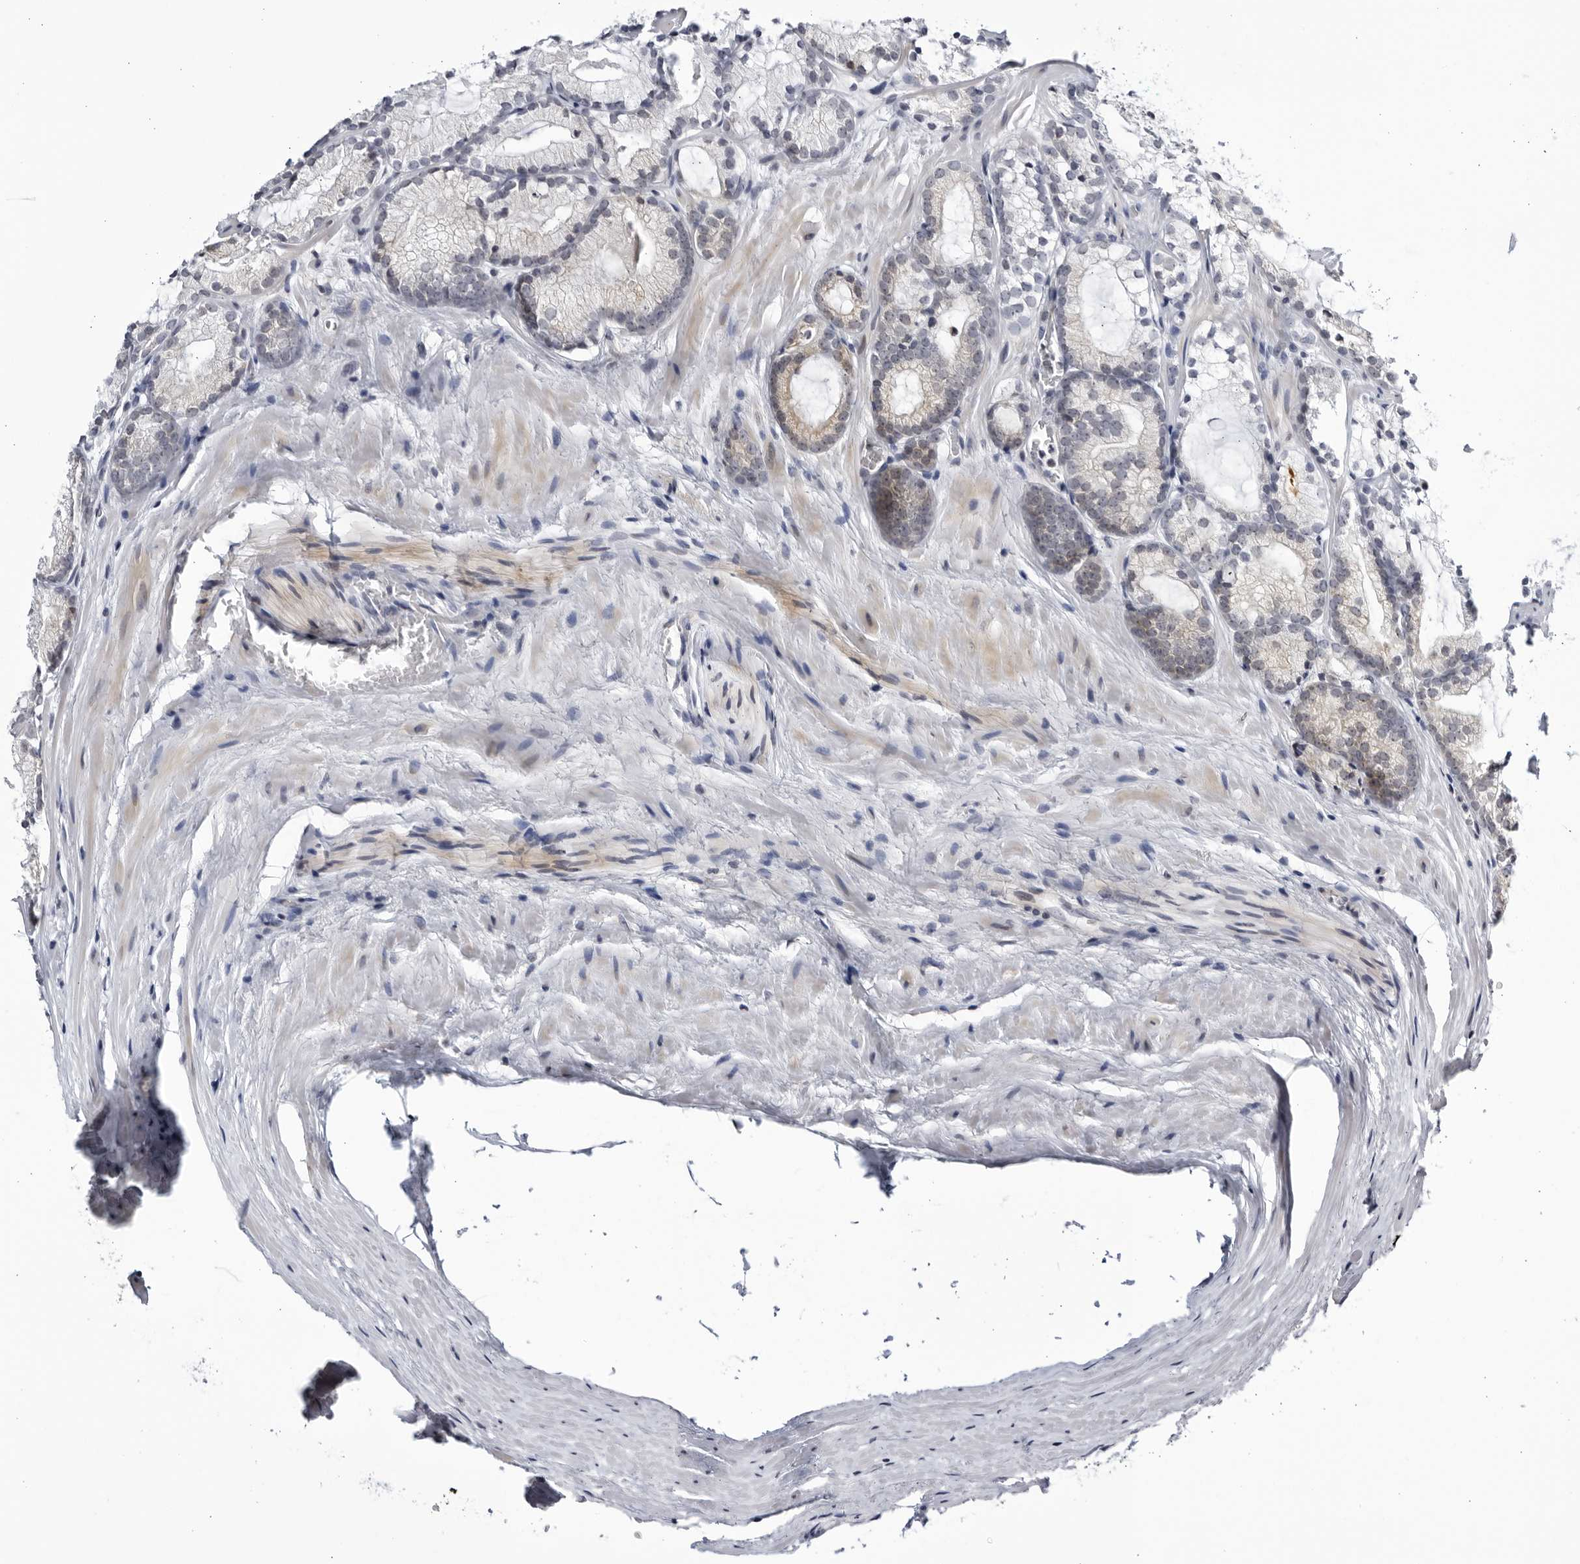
{"staining": {"intensity": "weak", "quantity": "<25%", "location": "cytoplasmic/membranous"}, "tissue": "prostate cancer", "cell_type": "Tumor cells", "image_type": "cancer", "snomed": [{"axis": "morphology", "description": "Adenocarcinoma, Low grade"}, {"axis": "topography", "description": "Prostate"}], "caption": "Tumor cells show no significant positivity in prostate cancer.", "gene": "CNBD1", "patient": {"sex": "male", "age": 72}}